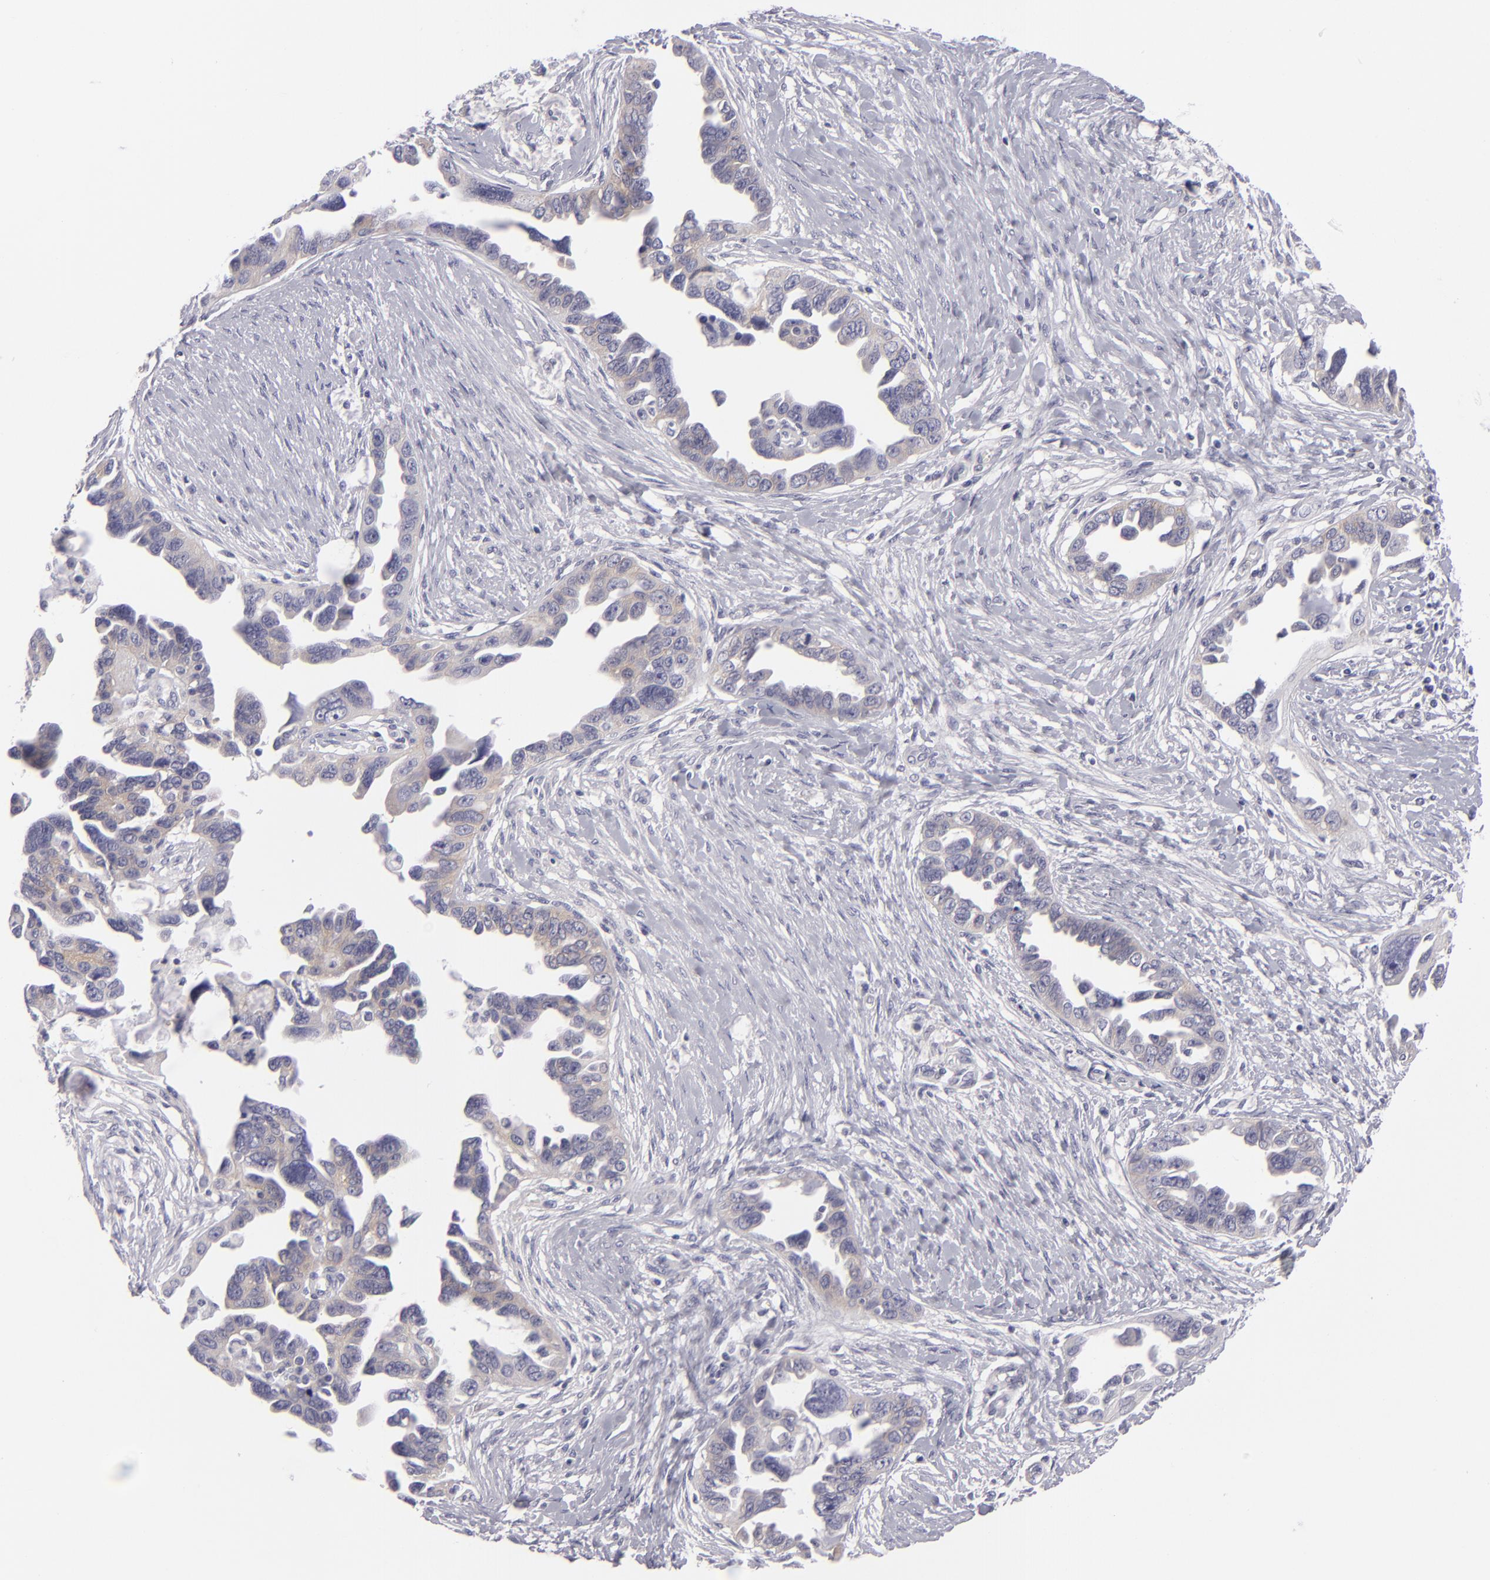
{"staining": {"intensity": "weak", "quantity": "25%-75%", "location": "cytoplasmic/membranous"}, "tissue": "ovarian cancer", "cell_type": "Tumor cells", "image_type": "cancer", "snomed": [{"axis": "morphology", "description": "Cystadenocarcinoma, serous, NOS"}, {"axis": "topography", "description": "Ovary"}], "caption": "Brown immunohistochemical staining in human serous cystadenocarcinoma (ovarian) demonstrates weak cytoplasmic/membranous expression in about 25%-75% of tumor cells.", "gene": "DLG4", "patient": {"sex": "female", "age": 63}}